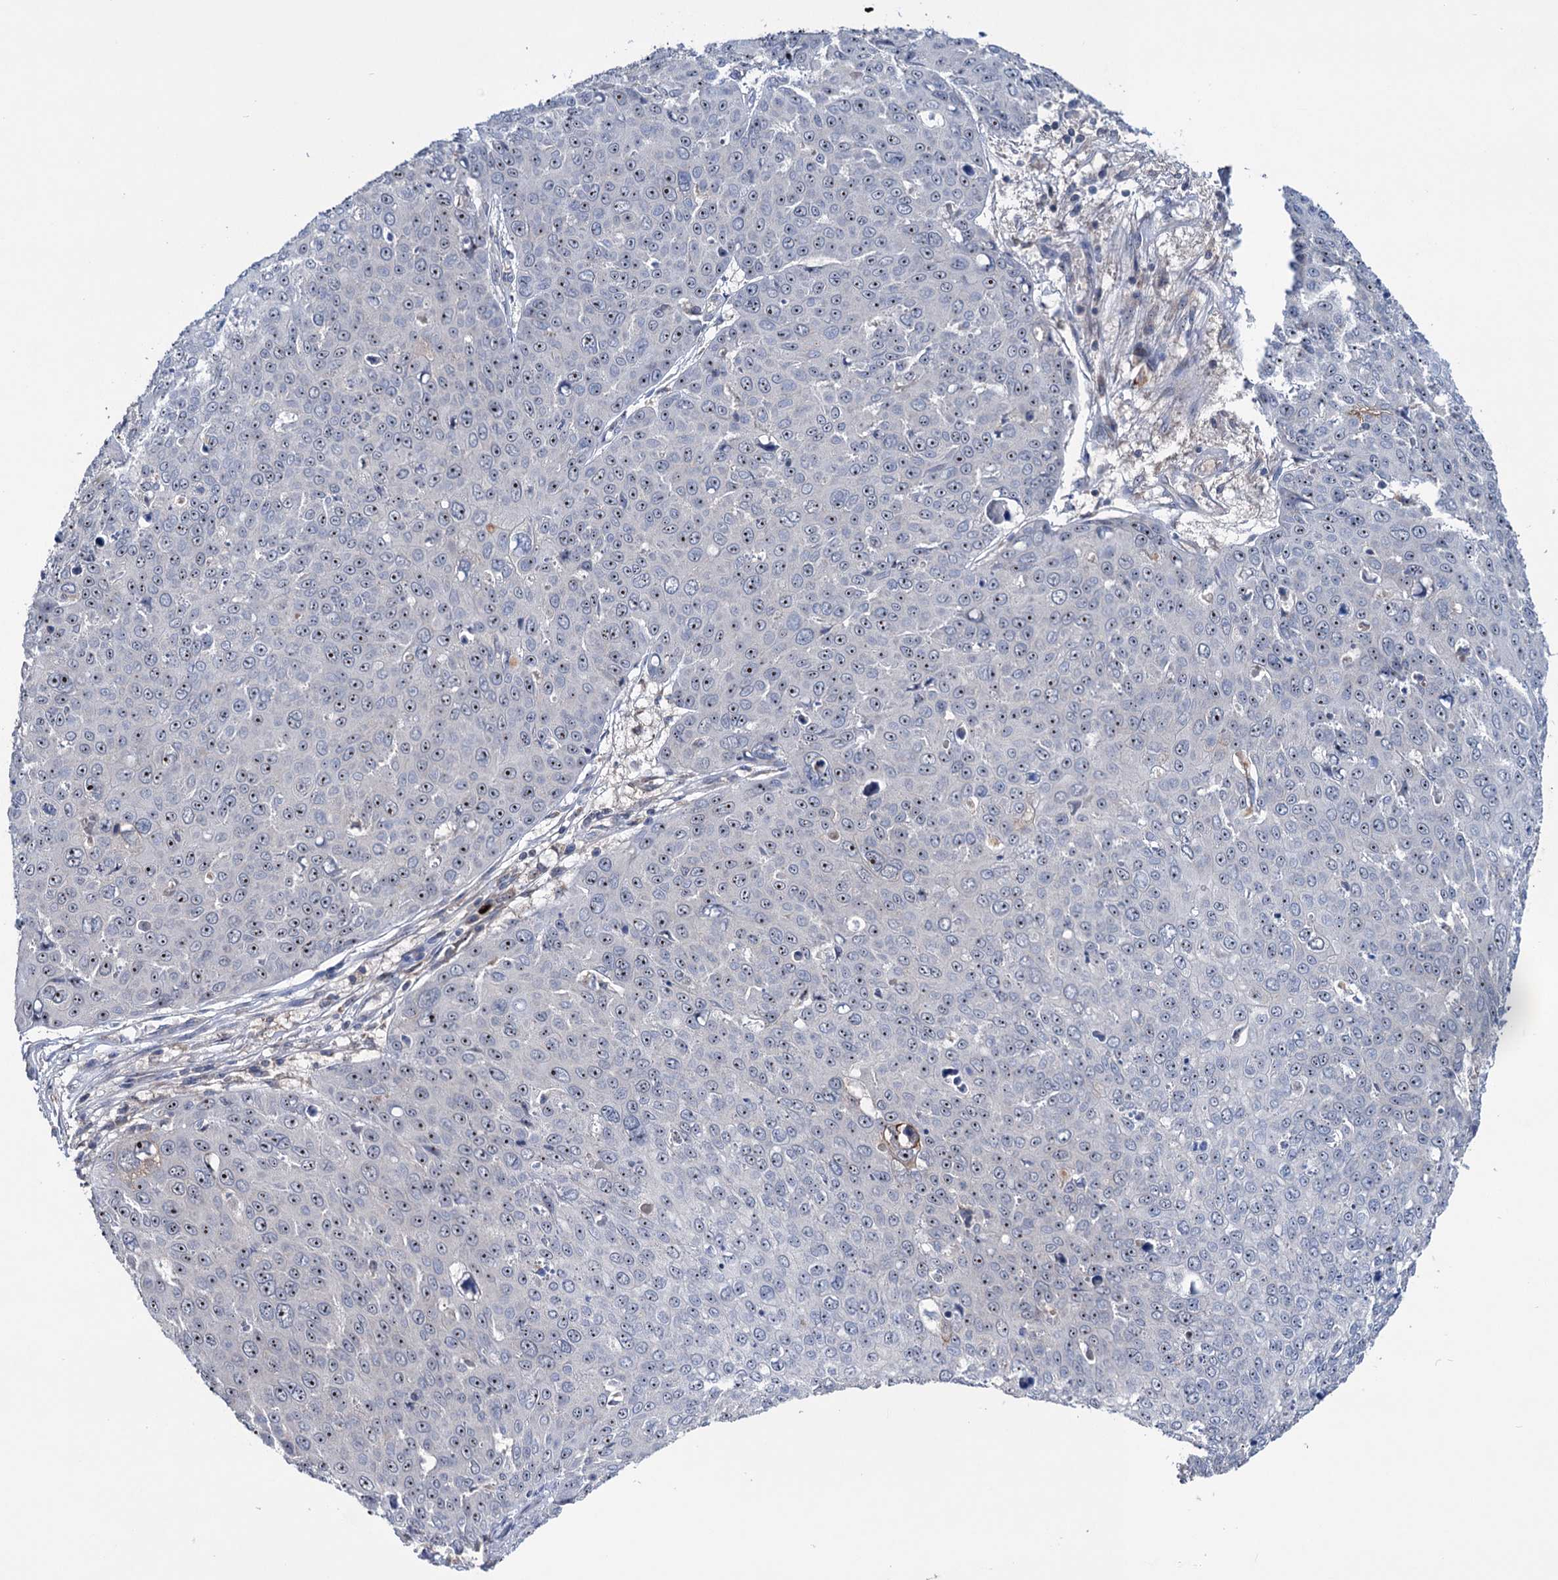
{"staining": {"intensity": "weak", "quantity": "<25%", "location": "nuclear"}, "tissue": "skin cancer", "cell_type": "Tumor cells", "image_type": "cancer", "snomed": [{"axis": "morphology", "description": "Squamous cell carcinoma, NOS"}, {"axis": "topography", "description": "Skin"}], "caption": "This is a photomicrograph of immunohistochemistry staining of skin cancer, which shows no positivity in tumor cells. (DAB immunohistochemistry visualized using brightfield microscopy, high magnification).", "gene": "HTR3B", "patient": {"sex": "male", "age": 71}}